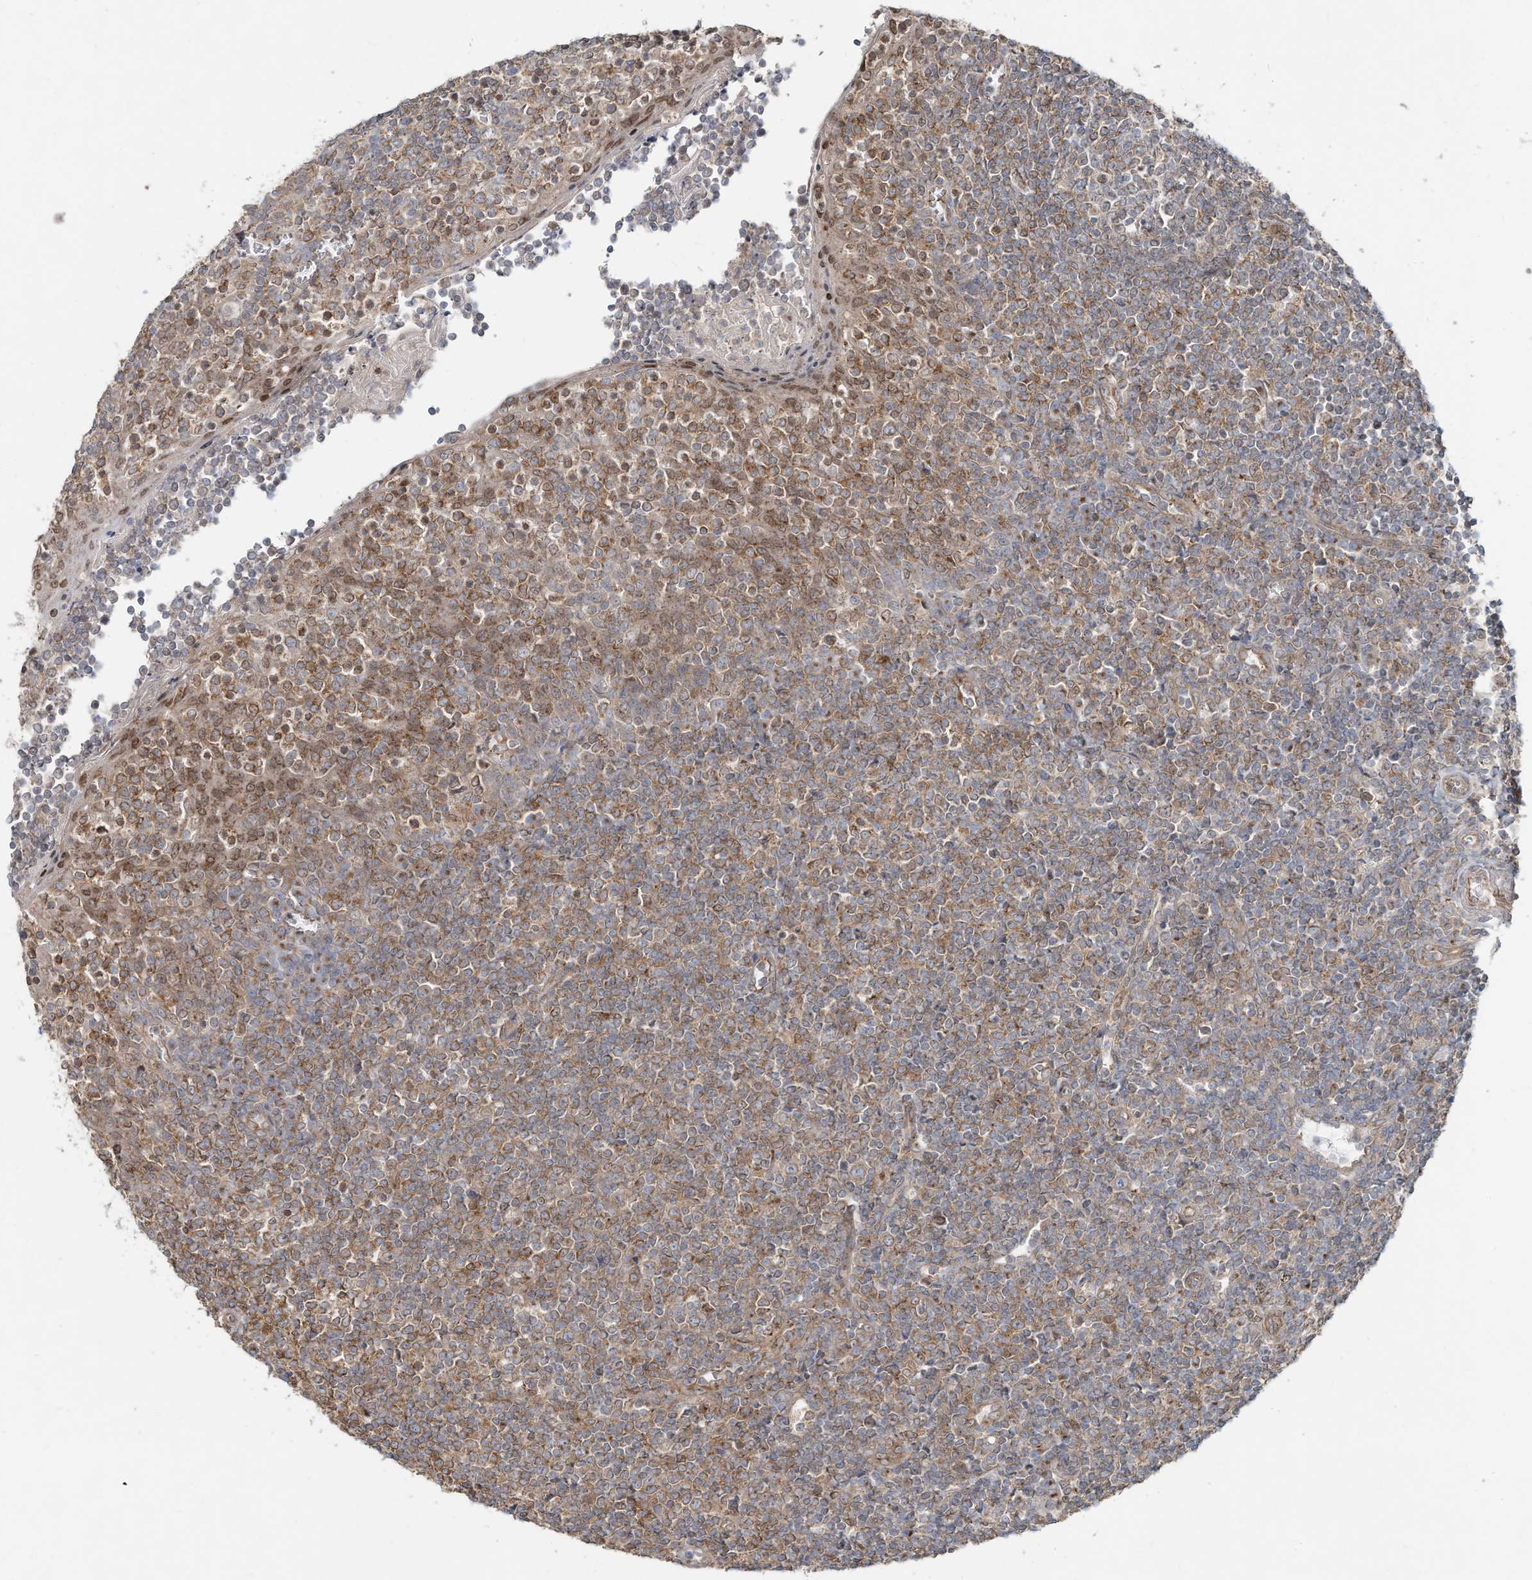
{"staining": {"intensity": "moderate", "quantity": ">75%", "location": "cytoplasmic/membranous"}, "tissue": "tonsil", "cell_type": "Germinal center cells", "image_type": "normal", "snomed": [{"axis": "morphology", "description": "Normal tissue, NOS"}, {"axis": "topography", "description": "Tonsil"}], "caption": "Tonsil stained with immunohistochemistry displays moderate cytoplasmic/membranous positivity in about >75% of germinal center cells.", "gene": "CUX1", "patient": {"sex": "female", "age": 19}}